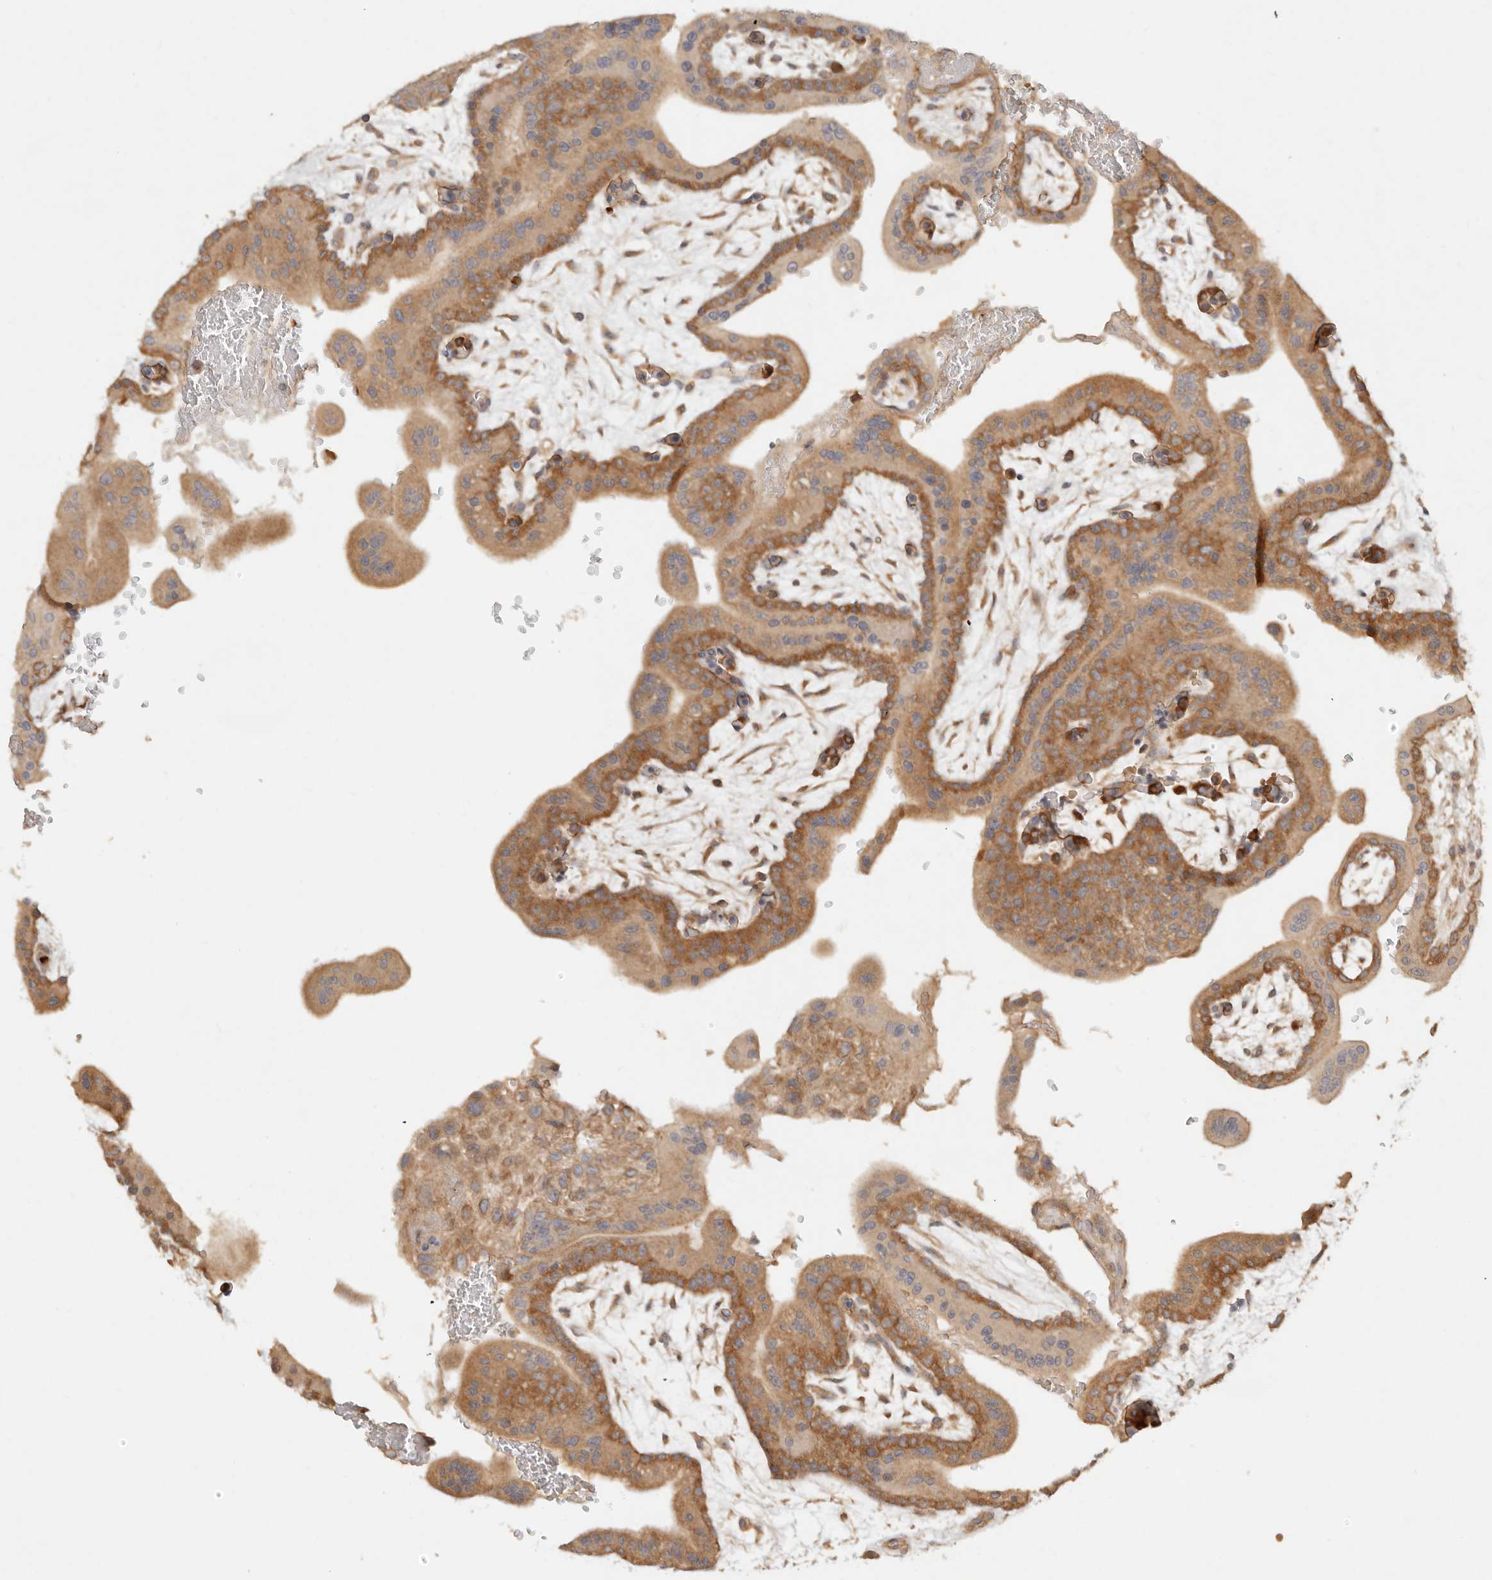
{"staining": {"intensity": "moderate", "quantity": ">75%", "location": "cytoplasmic/membranous"}, "tissue": "placenta", "cell_type": "Trophoblastic cells", "image_type": "normal", "snomed": [{"axis": "morphology", "description": "Normal tissue, NOS"}, {"axis": "topography", "description": "Placenta"}], "caption": "Immunohistochemistry (IHC) histopathology image of benign placenta: human placenta stained using immunohistochemistry (IHC) exhibits medium levels of moderate protein expression localized specifically in the cytoplasmic/membranous of trophoblastic cells, appearing as a cytoplasmic/membranous brown color.", "gene": "HECTD3", "patient": {"sex": "female", "age": 35}}